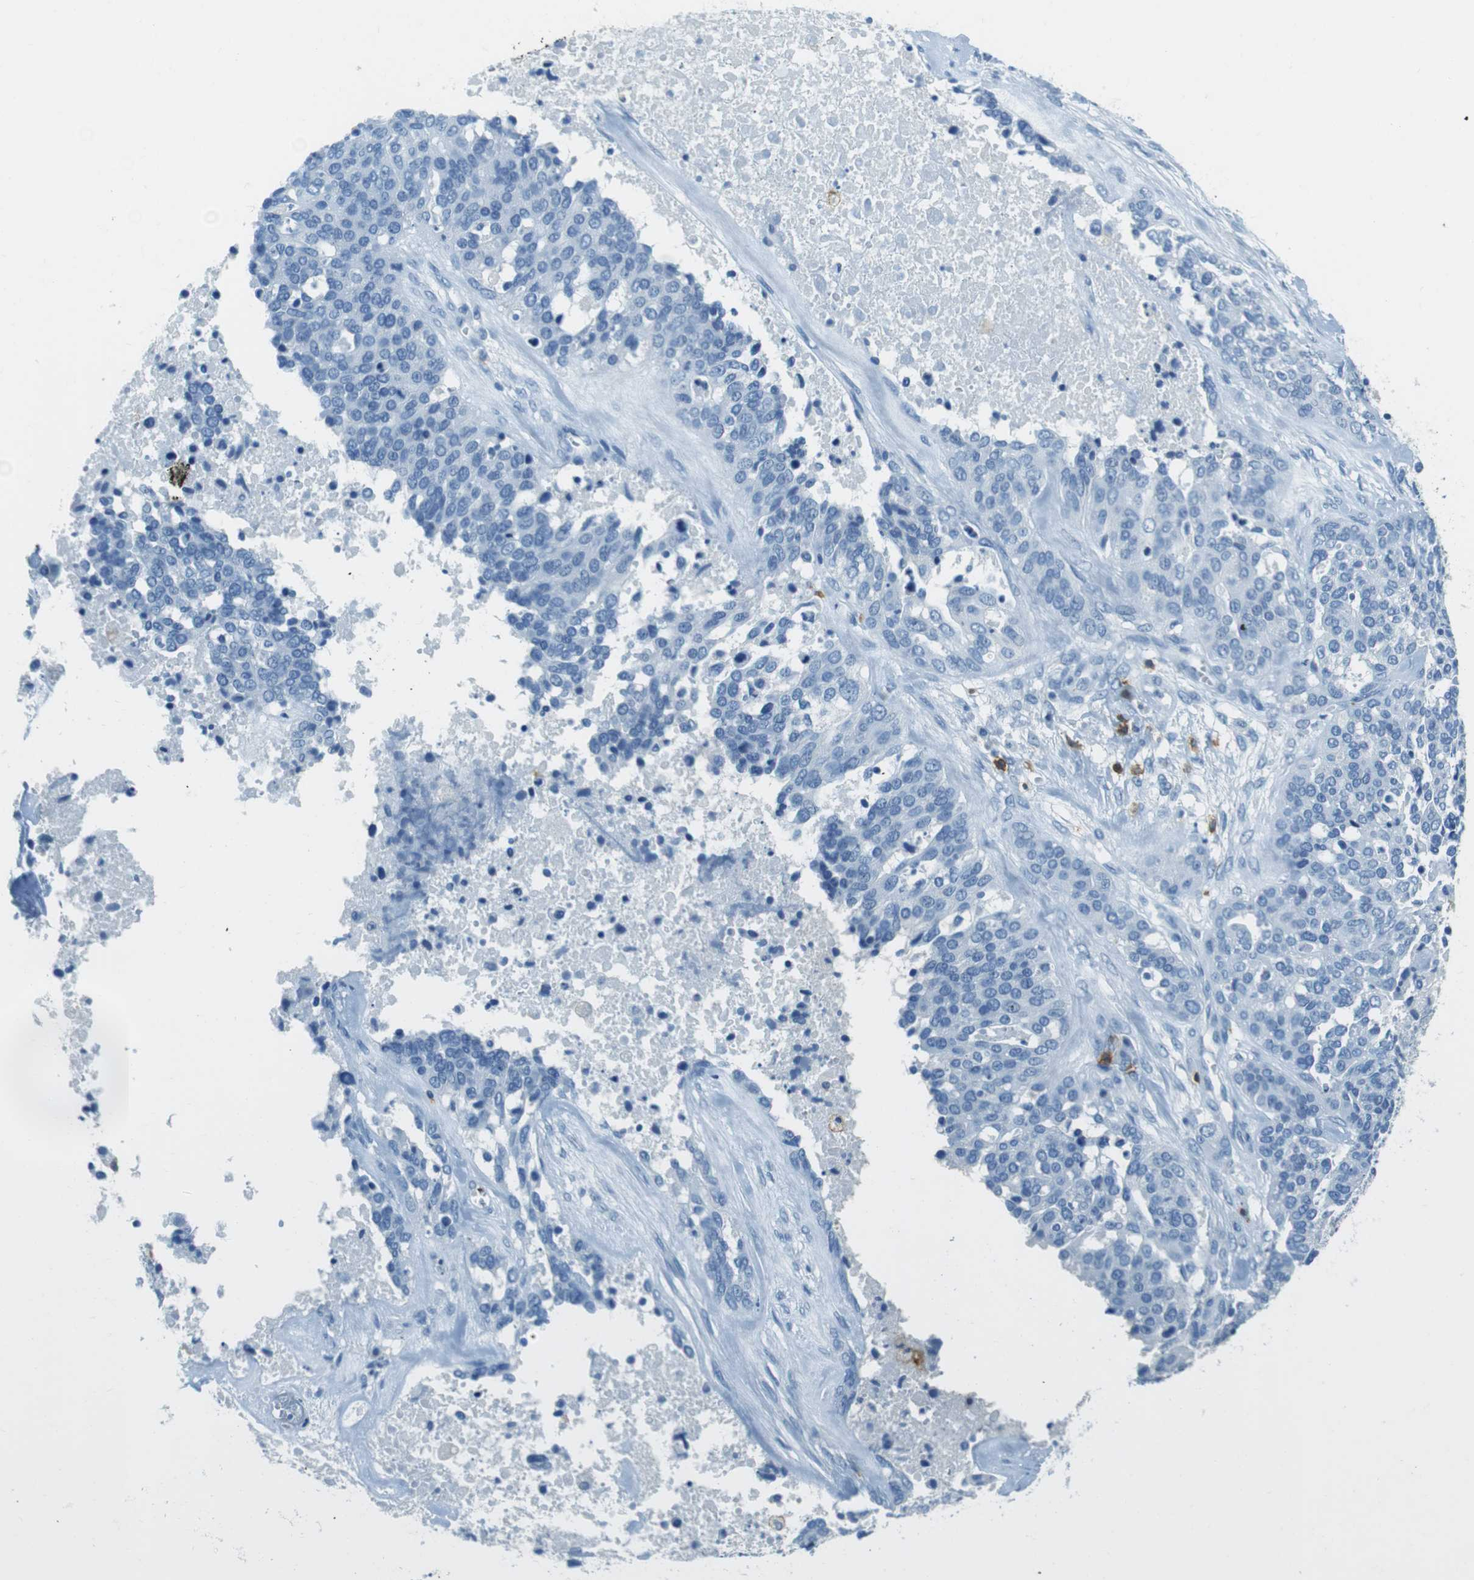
{"staining": {"intensity": "negative", "quantity": "none", "location": "none"}, "tissue": "ovarian cancer", "cell_type": "Tumor cells", "image_type": "cancer", "snomed": [{"axis": "morphology", "description": "Cystadenocarcinoma, serous, NOS"}, {"axis": "topography", "description": "Ovary"}], "caption": "Immunohistochemical staining of ovarian serous cystadenocarcinoma displays no significant expression in tumor cells. The staining is performed using DAB (3,3'-diaminobenzidine) brown chromogen with nuclei counter-stained in using hematoxylin.", "gene": "LAT", "patient": {"sex": "female", "age": 44}}